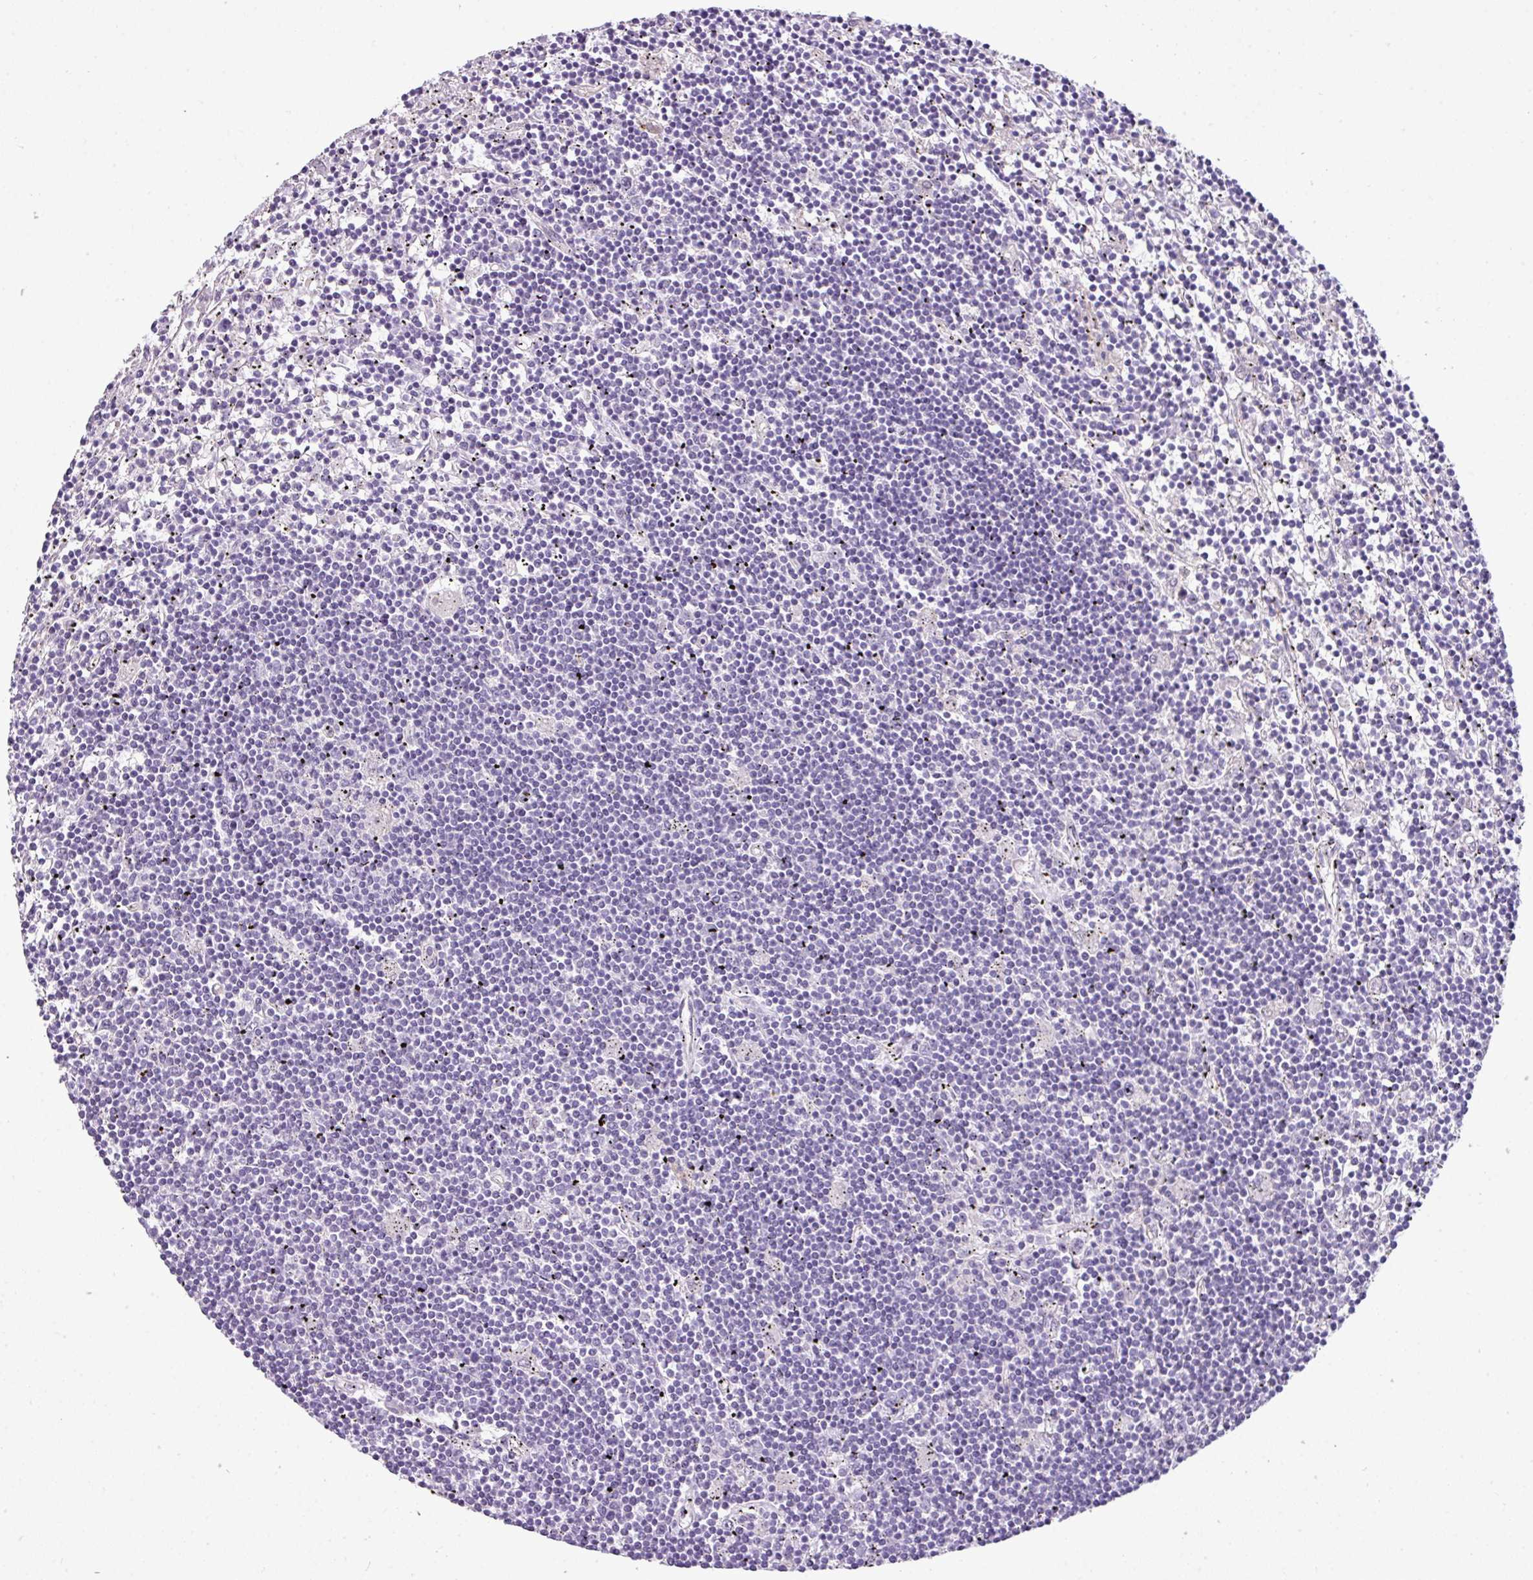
{"staining": {"intensity": "negative", "quantity": "none", "location": "none"}, "tissue": "lymphoma", "cell_type": "Tumor cells", "image_type": "cancer", "snomed": [{"axis": "morphology", "description": "Malignant lymphoma, non-Hodgkin's type, Low grade"}, {"axis": "topography", "description": "Spleen"}], "caption": "Tumor cells are negative for protein expression in human lymphoma.", "gene": "TMEM178B", "patient": {"sex": "male", "age": 76}}